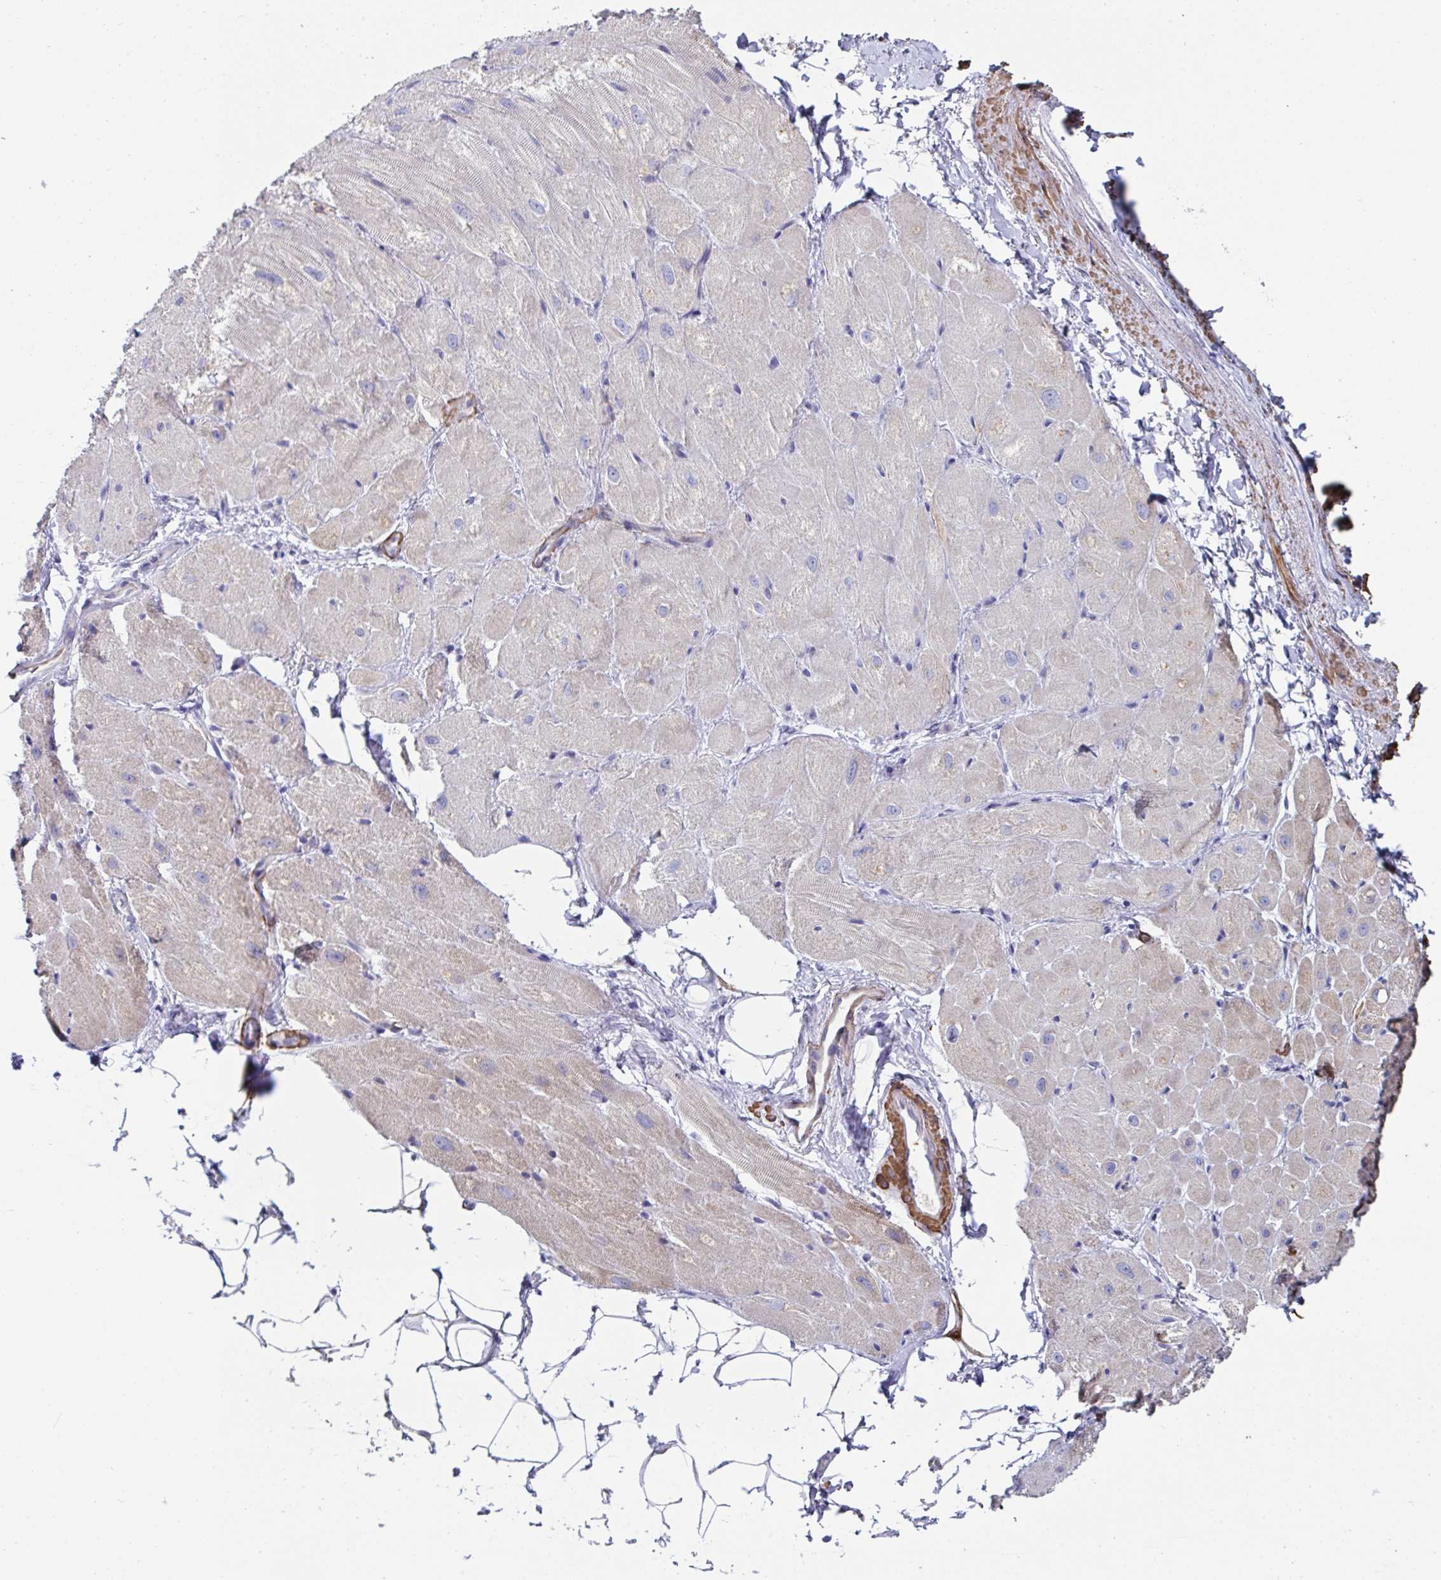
{"staining": {"intensity": "weak", "quantity": "25%-75%", "location": "cytoplasmic/membranous"}, "tissue": "heart muscle", "cell_type": "Cardiomyocytes", "image_type": "normal", "snomed": [{"axis": "morphology", "description": "Normal tissue, NOS"}, {"axis": "topography", "description": "Heart"}], "caption": "Immunohistochemical staining of unremarkable heart muscle reveals weak cytoplasmic/membranous protein expression in approximately 25%-75% of cardiomyocytes.", "gene": "FBXL13", "patient": {"sex": "male", "age": 62}}